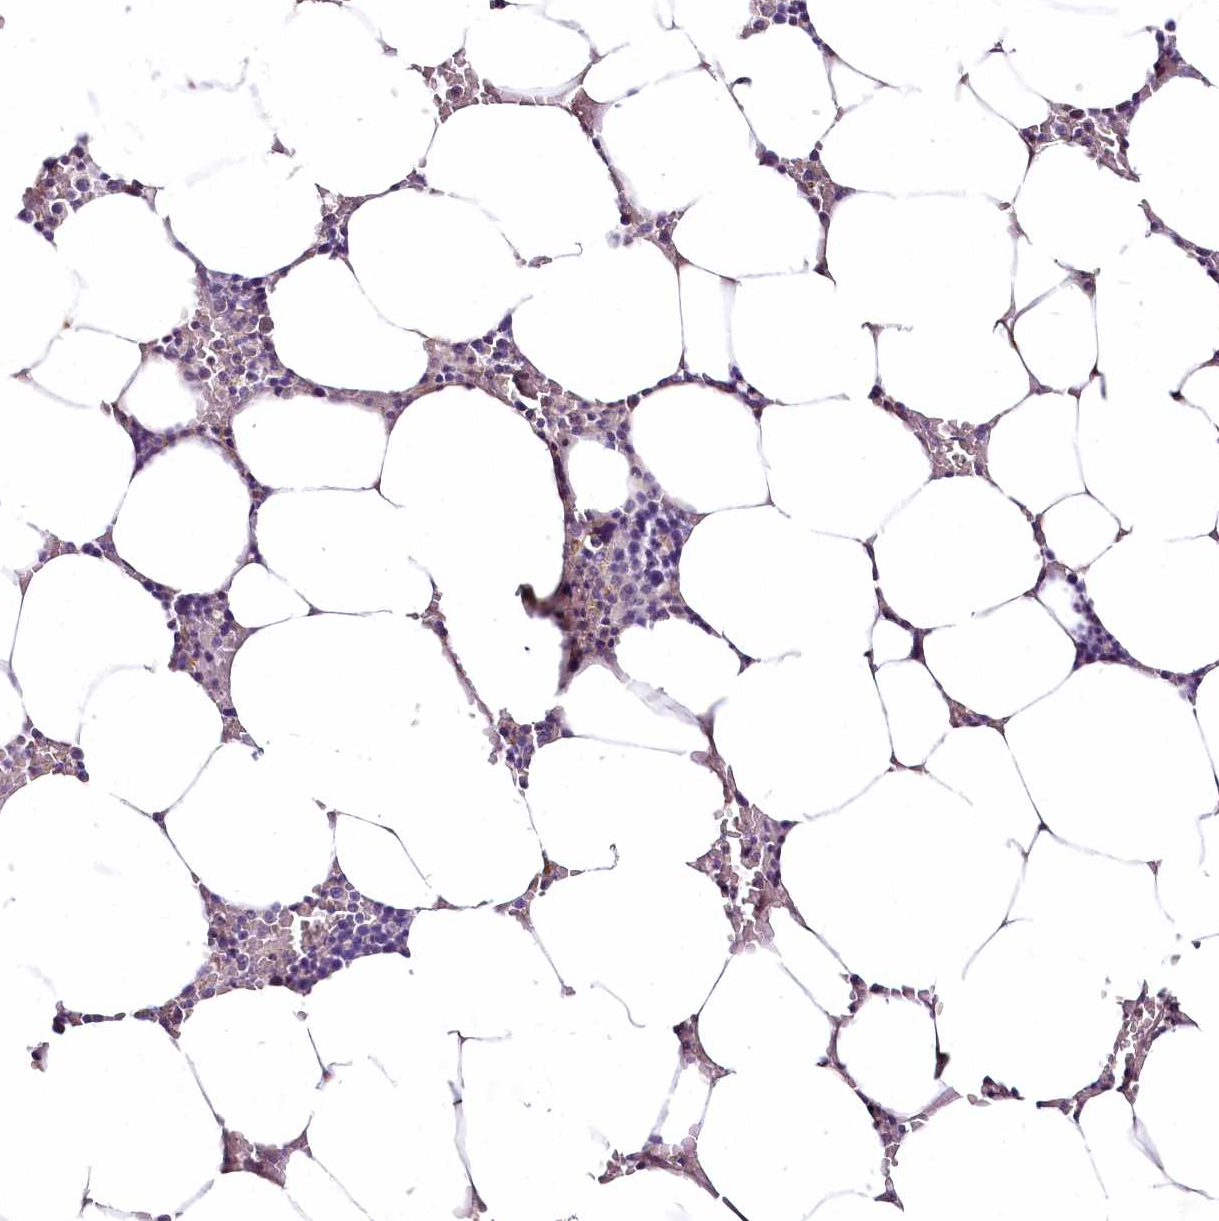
{"staining": {"intensity": "negative", "quantity": "none", "location": "none"}, "tissue": "bone marrow", "cell_type": "Hematopoietic cells", "image_type": "normal", "snomed": [{"axis": "morphology", "description": "Normal tissue, NOS"}, {"axis": "topography", "description": "Bone marrow"}], "caption": "Immunohistochemistry (IHC) image of unremarkable human bone marrow stained for a protein (brown), which reveals no staining in hematopoietic cells. (DAB IHC, high magnification).", "gene": "VWA5A", "patient": {"sex": "male", "age": 70}}